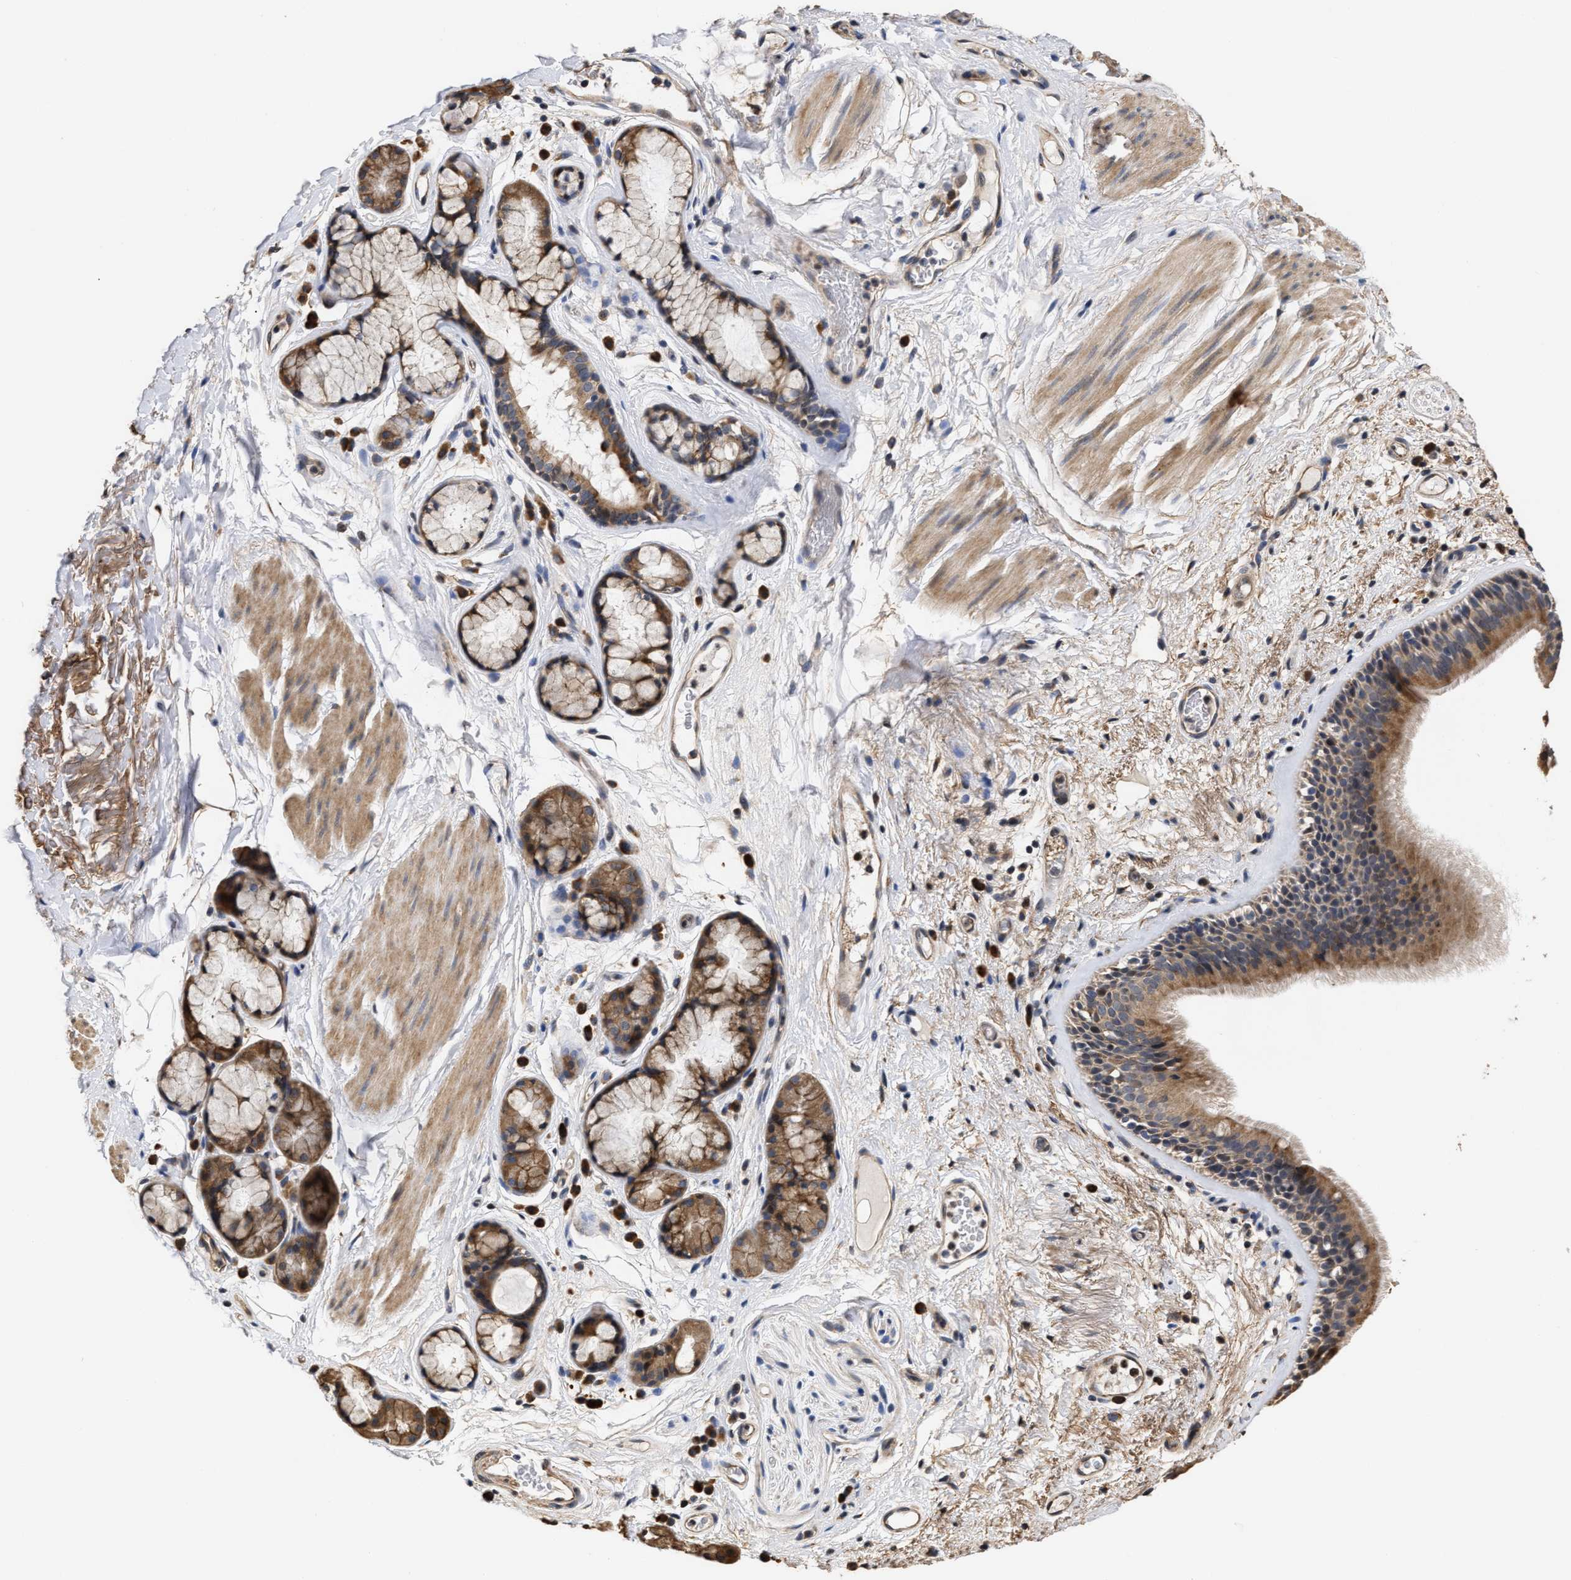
{"staining": {"intensity": "moderate", "quantity": ">75%", "location": "cytoplasmic/membranous"}, "tissue": "bronchus", "cell_type": "Respiratory epithelial cells", "image_type": "normal", "snomed": [{"axis": "morphology", "description": "Normal tissue, NOS"}, {"axis": "topography", "description": "Cartilage tissue"}], "caption": "Bronchus stained with DAB immunohistochemistry exhibits medium levels of moderate cytoplasmic/membranous positivity in about >75% of respiratory epithelial cells.", "gene": "GOSR1", "patient": {"sex": "female", "age": 63}}